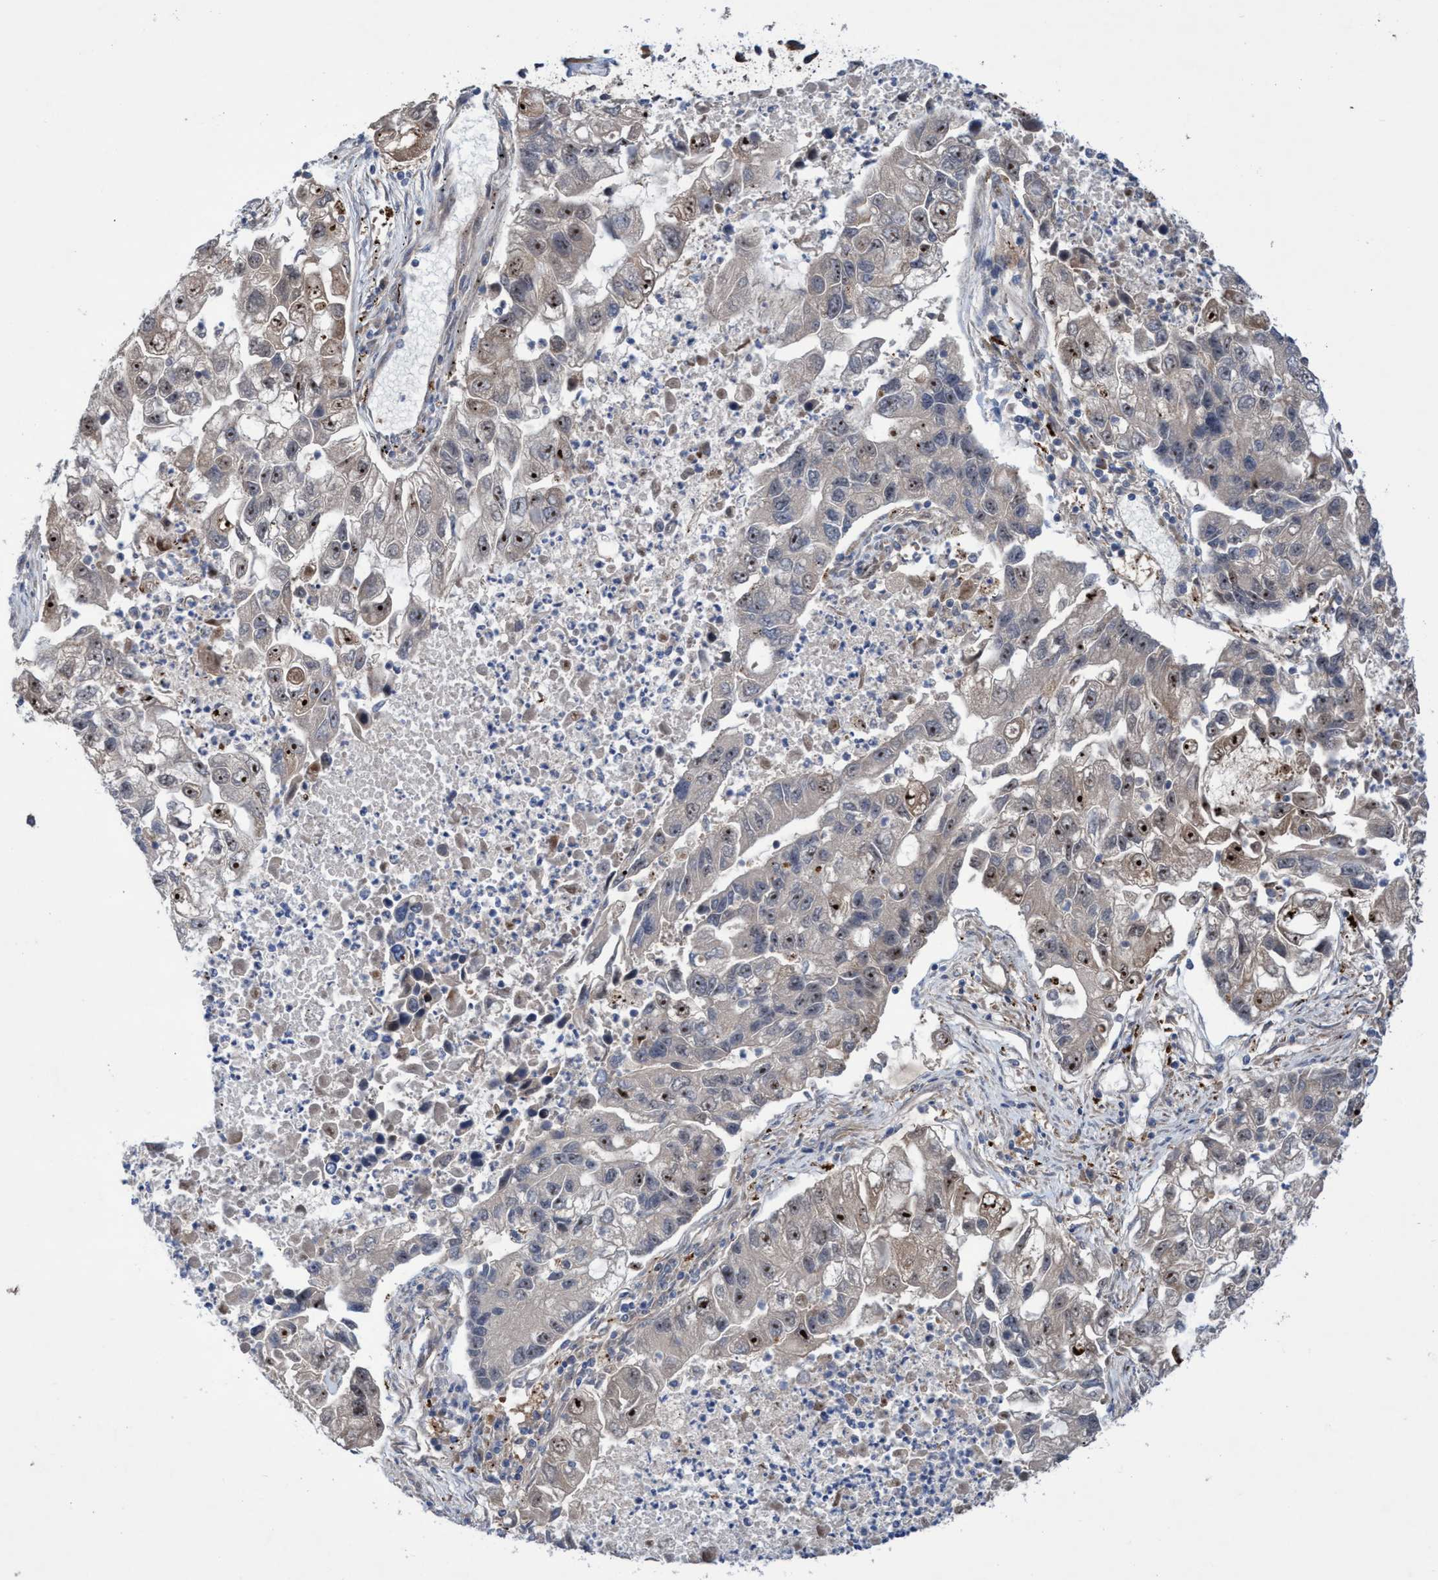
{"staining": {"intensity": "moderate", "quantity": ">75%", "location": "cytoplasmic/membranous,nuclear"}, "tissue": "lung cancer", "cell_type": "Tumor cells", "image_type": "cancer", "snomed": [{"axis": "morphology", "description": "Adenocarcinoma, NOS"}, {"axis": "topography", "description": "Lung"}], "caption": "Lung adenocarcinoma stained with immunohistochemistry displays moderate cytoplasmic/membranous and nuclear positivity in approximately >75% of tumor cells.", "gene": "P2RY14", "patient": {"sex": "female", "age": 51}}